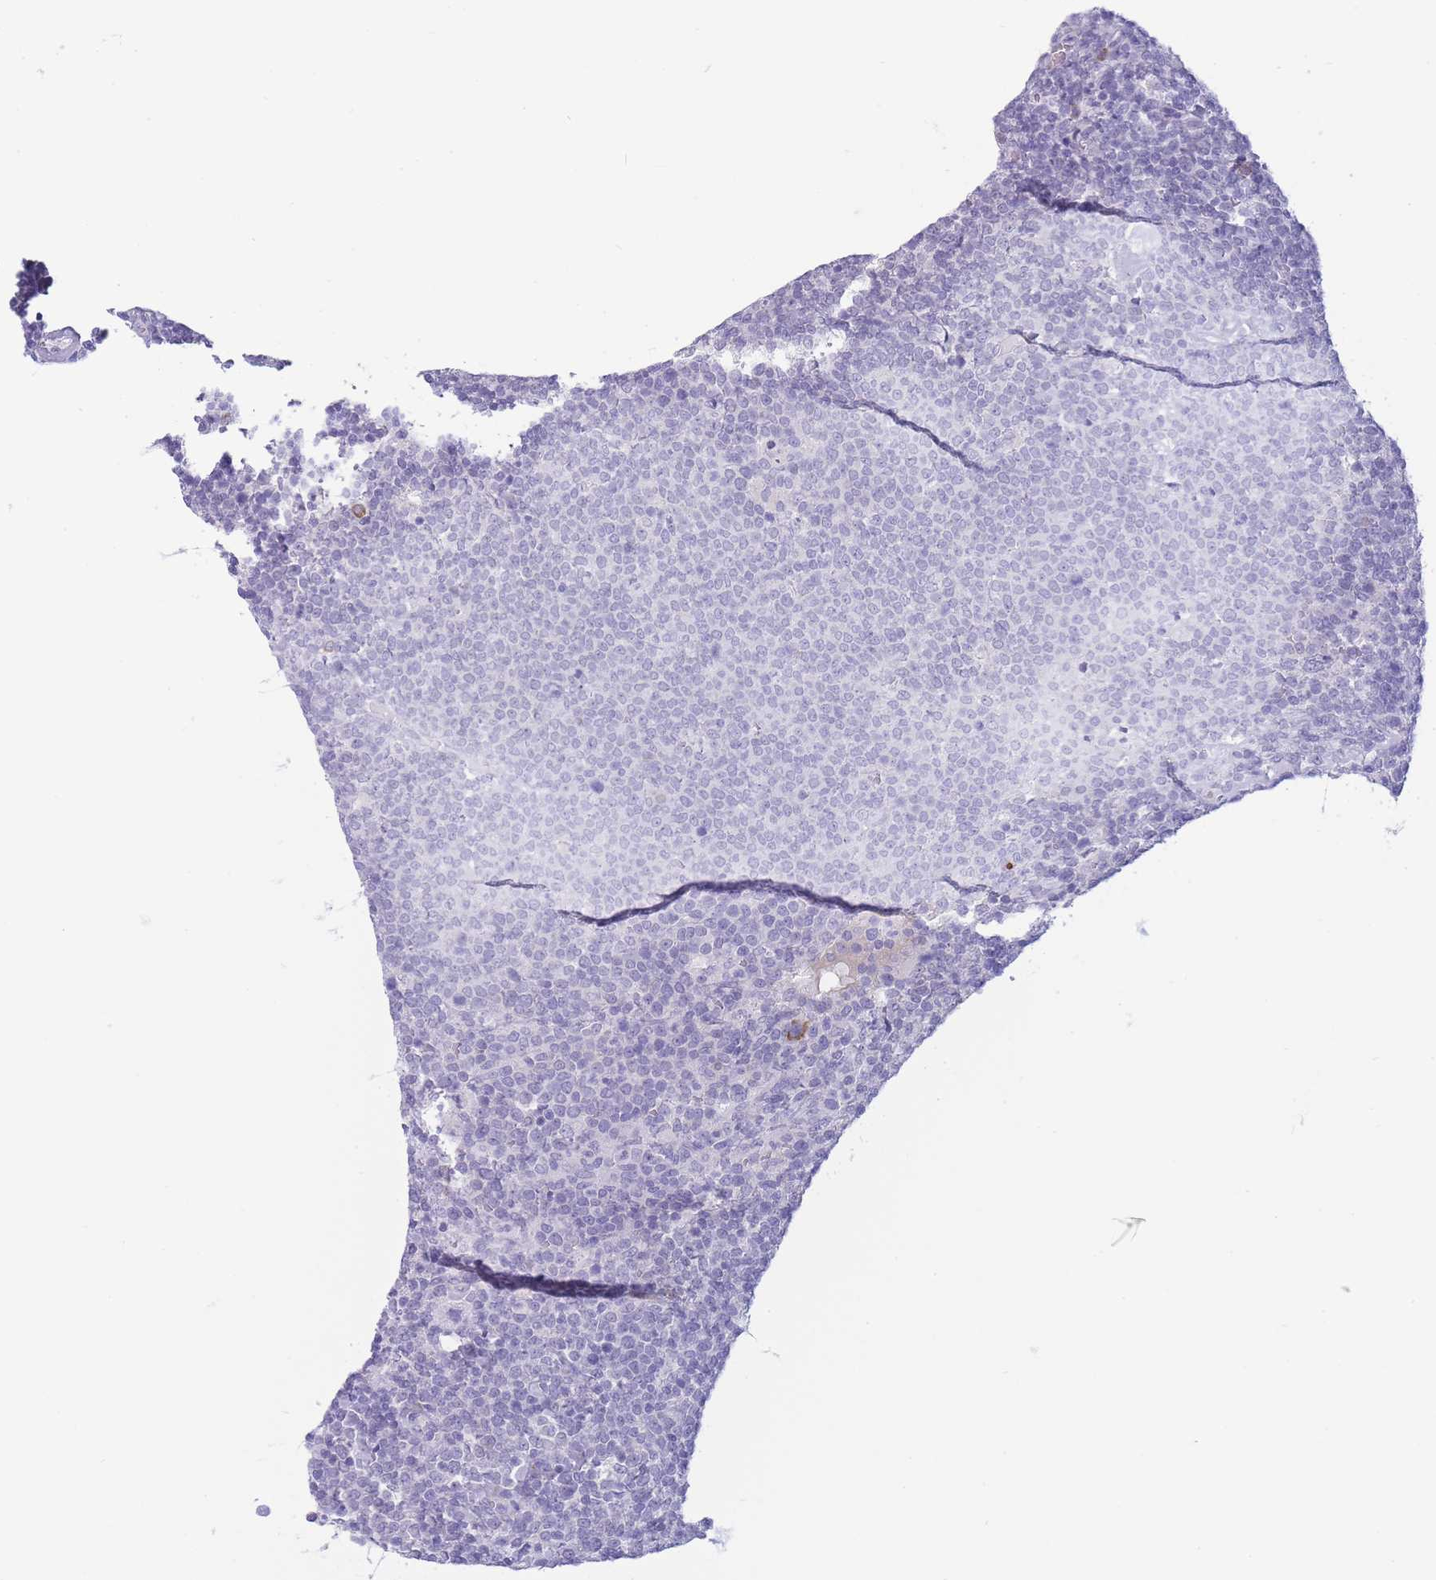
{"staining": {"intensity": "negative", "quantity": "none", "location": "none"}, "tissue": "lymphoma", "cell_type": "Tumor cells", "image_type": "cancer", "snomed": [{"axis": "morphology", "description": "Malignant lymphoma, non-Hodgkin's type, High grade"}, {"axis": "topography", "description": "Lymph node"}], "caption": "Image shows no protein staining in tumor cells of high-grade malignant lymphoma, non-Hodgkin's type tissue.", "gene": "ASAP3", "patient": {"sex": "male", "age": 61}}